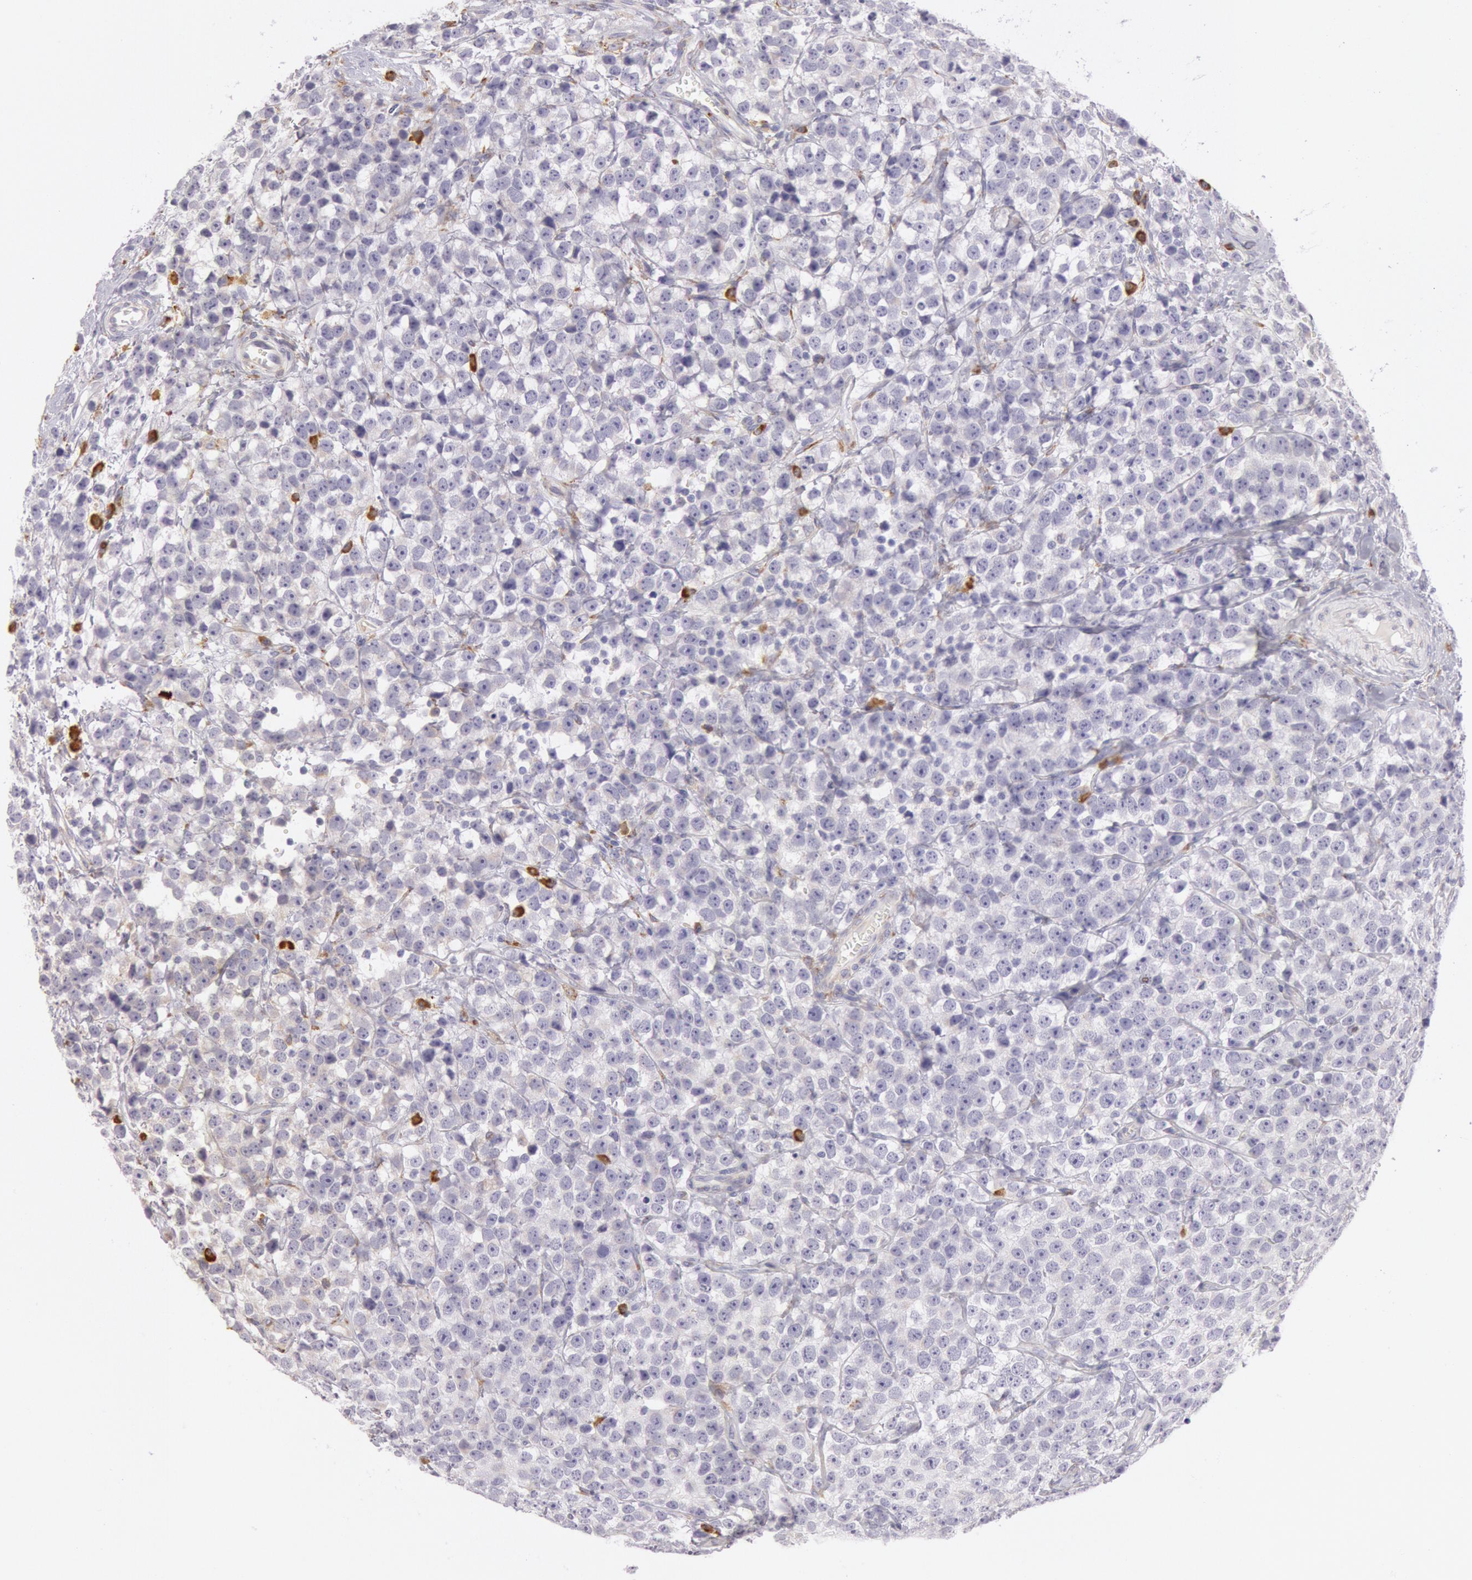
{"staining": {"intensity": "moderate", "quantity": "25%-75%", "location": "cytoplasmic/membranous"}, "tissue": "testis cancer", "cell_type": "Tumor cells", "image_type": "cancer", "snomed": [{"axis": "morphology", "description": "Seminoma, NOS"}, {"axis": "topography", "description": "Testis"}], "caption": "IHC staining of testis cancer (seminoma), which reveals medium levels of moderate cytoplasmic/membranous staining in about 25%-75% of tumor cells indicating moderate cytoplasmic/membranous protein expression. The staining was performed using DAB (brown) for protein detection and nuclei were counterstained in hematoxylin (blue).", "gene": "CIDEB", "patient": {"sex": "male", "age": 25}}